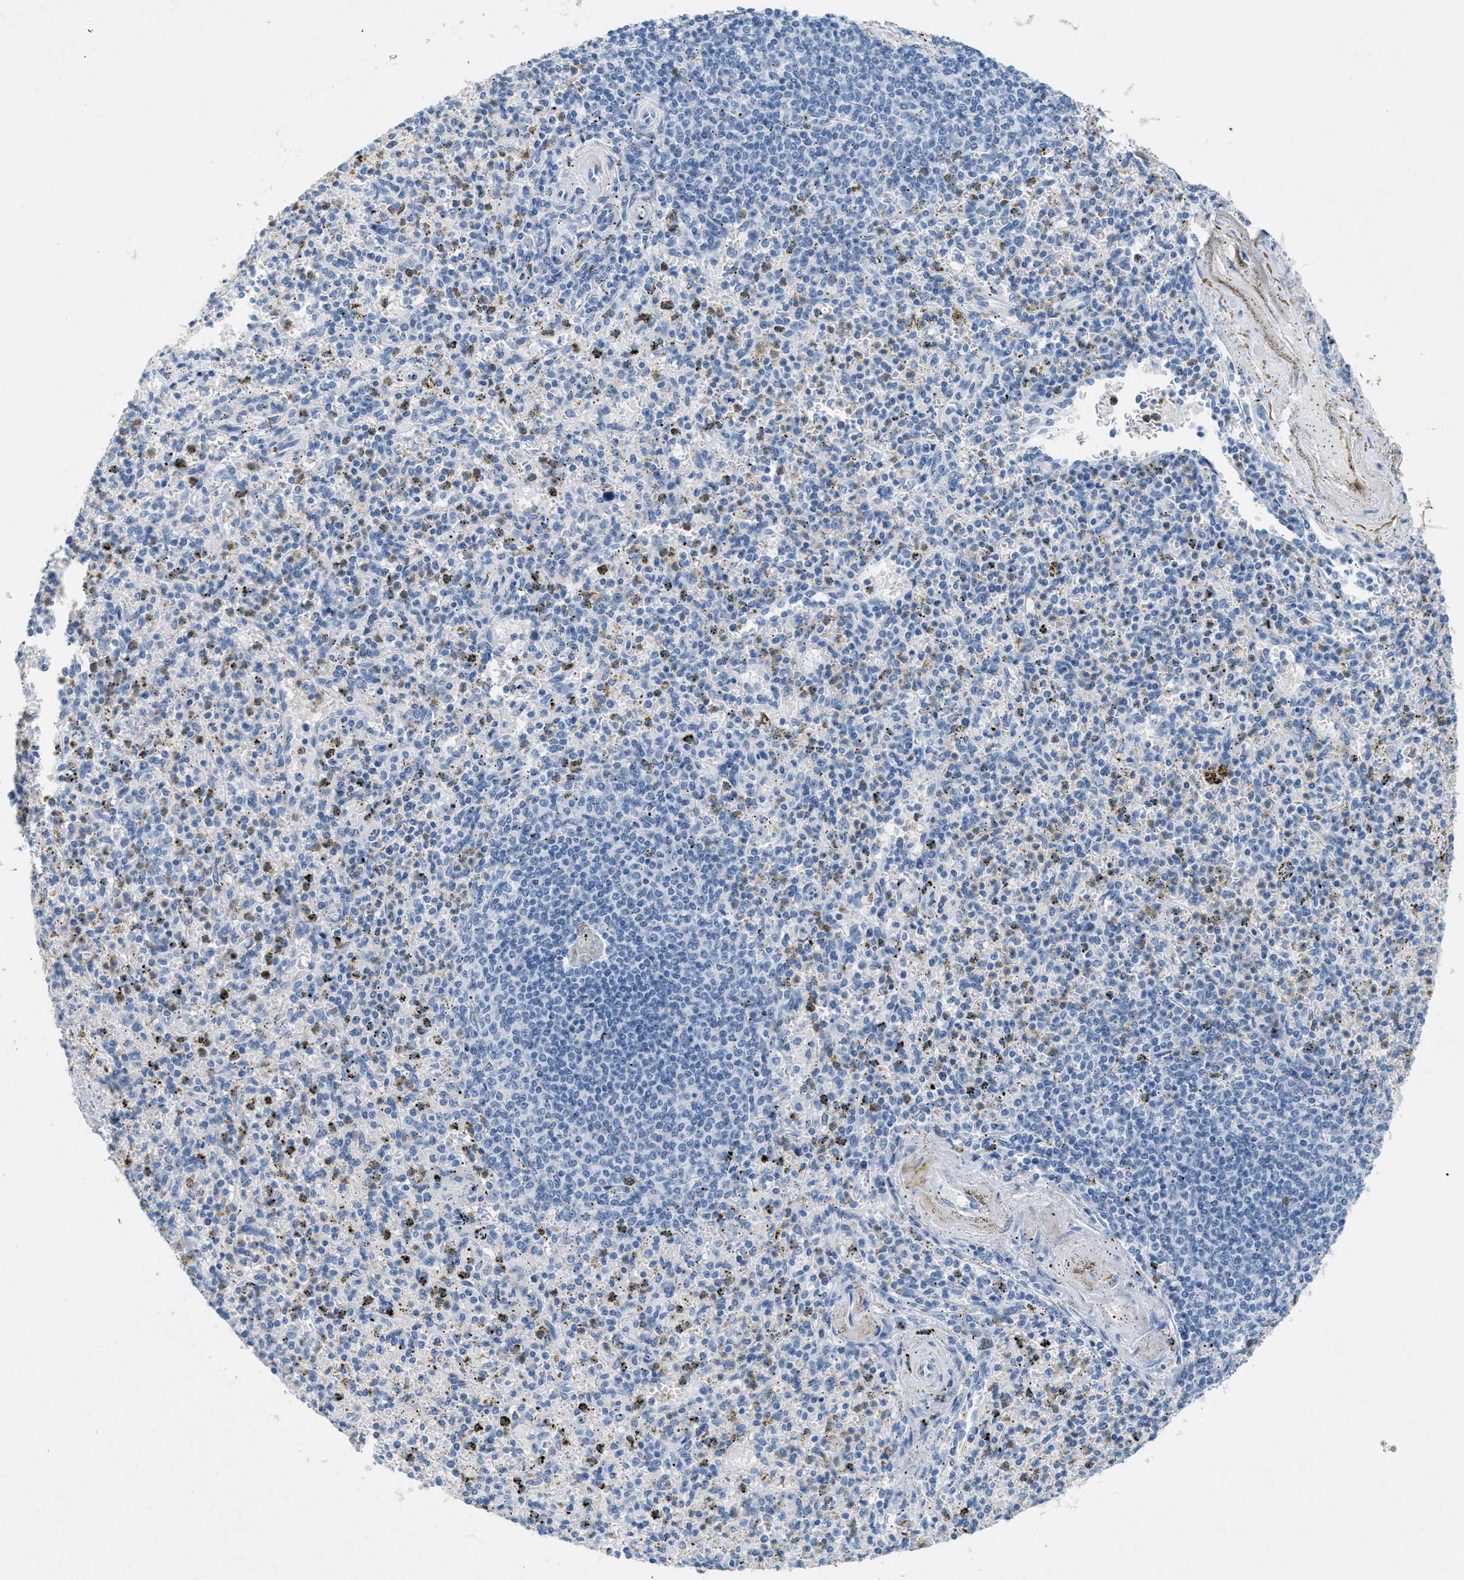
{"staining": {"intensity": "negative", "quantity": "none", "location": "none"}, "tissue": "spleen", "cell_type": "Cells in red pulp", "image_type": "normal", "snomed": [{"axis": "morphology", "description": "Normal tissue, NOS"}, {"axis": "topography", "description": "Spleen"}], "caption": "This is a histopathology image of immunohistochemistry (IHC) staining of unremarkable spleen, which shows no expression in cells in red pulp. (DAB immunohistochemistry (IHC) visualized using brightfield microscopy, high magnification).", "gene": "GPM6A", "patient": {"sex": "male", "age": 72}}